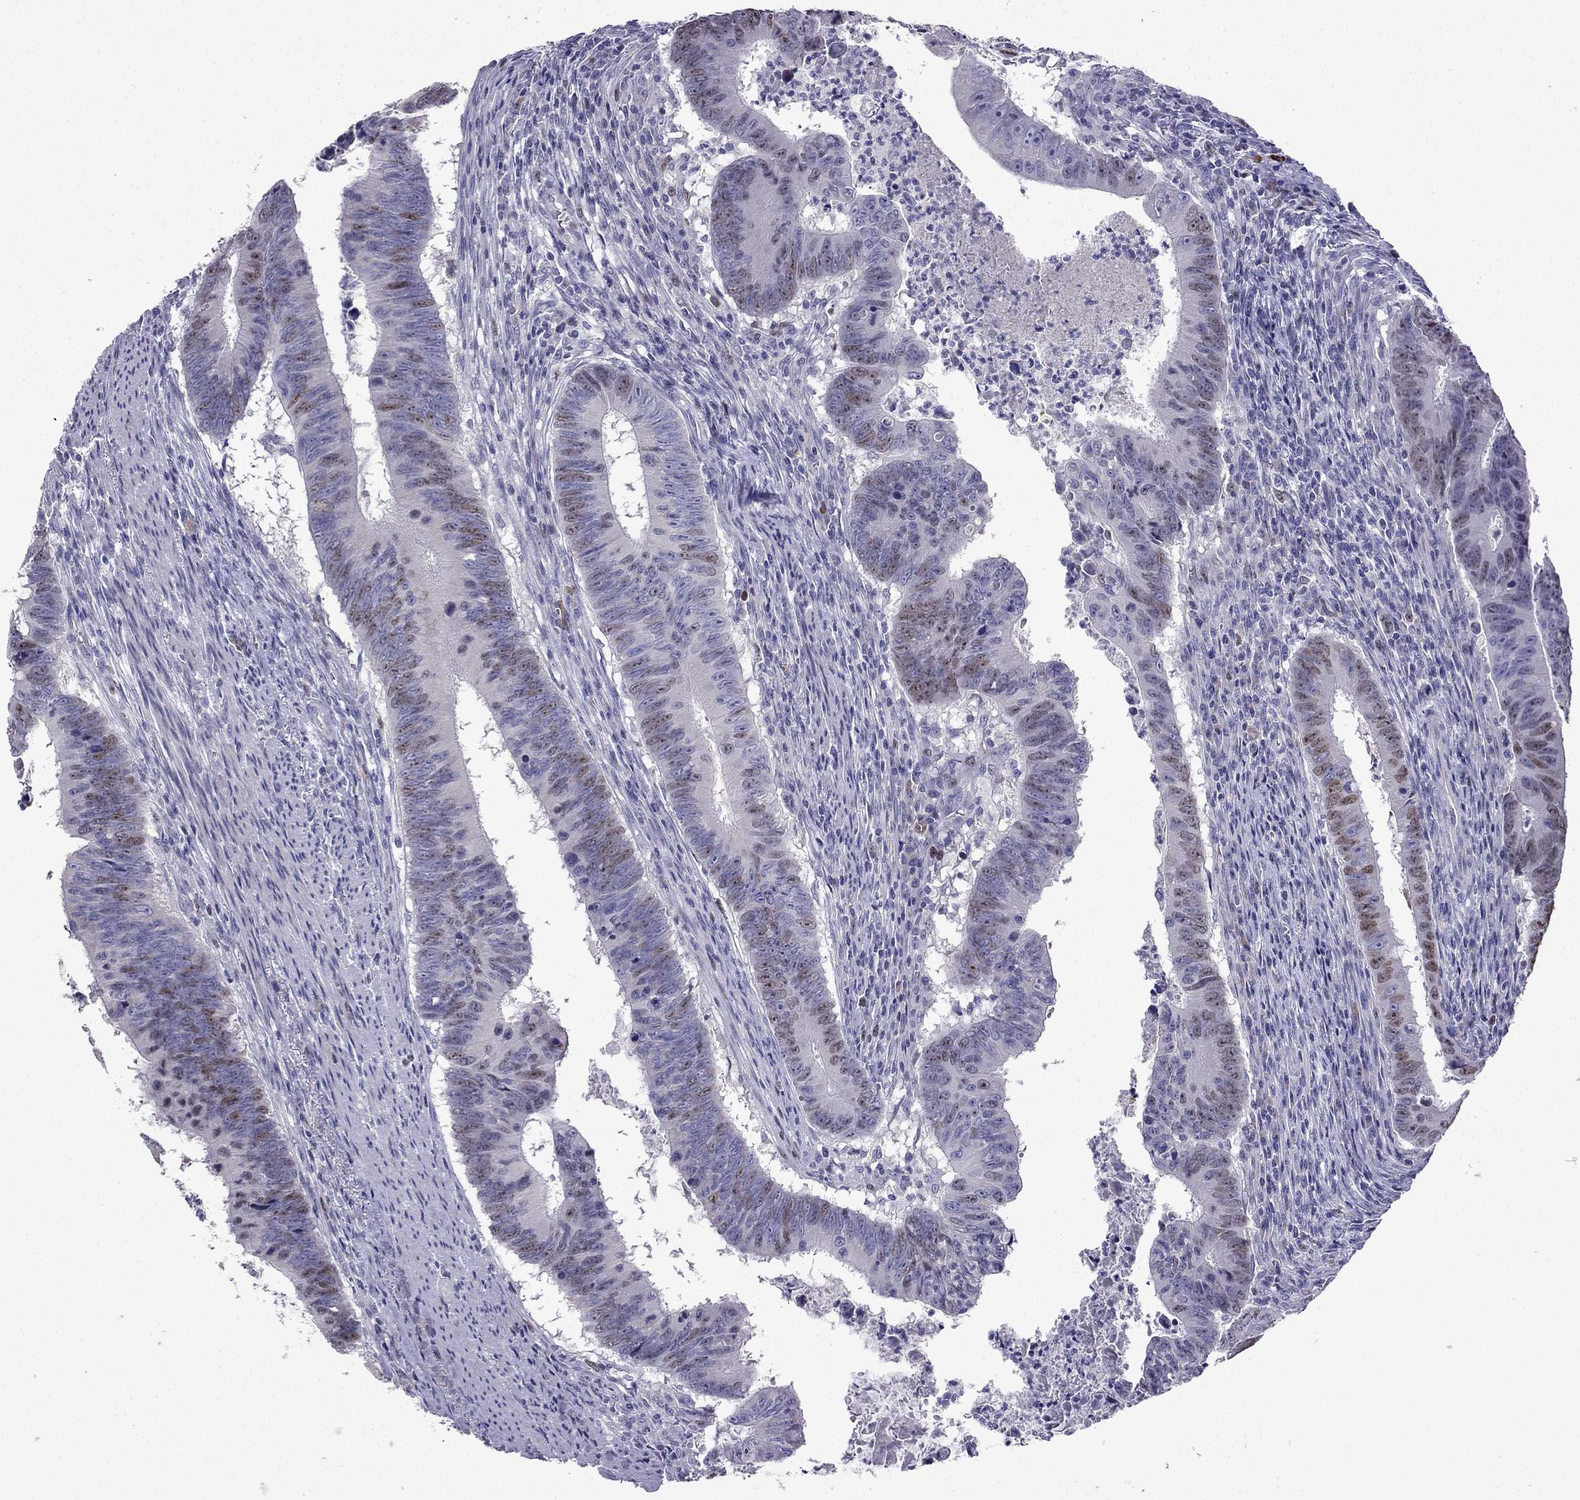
{"staining": {"intensity": "moderate", "quantity": "<25%", "location": "nuclear"}, "tissue": "colorectal cancer", "cell_type": "Tumor cells", "image_type": "cancer", "snomed": [{"axis": "morphology", "description": "Adenocarcinoma, NOS"}, {"axis": "topography", "description": "Colon"}], "caption": "Colorectal adenocarcinoma was stained to show a protein in brown. There is low levels of moderate nuclear expression in approximately <25% of tumor cells.", "gene": "UHRF1", "patient": {"sex": "female", "age": 87}}